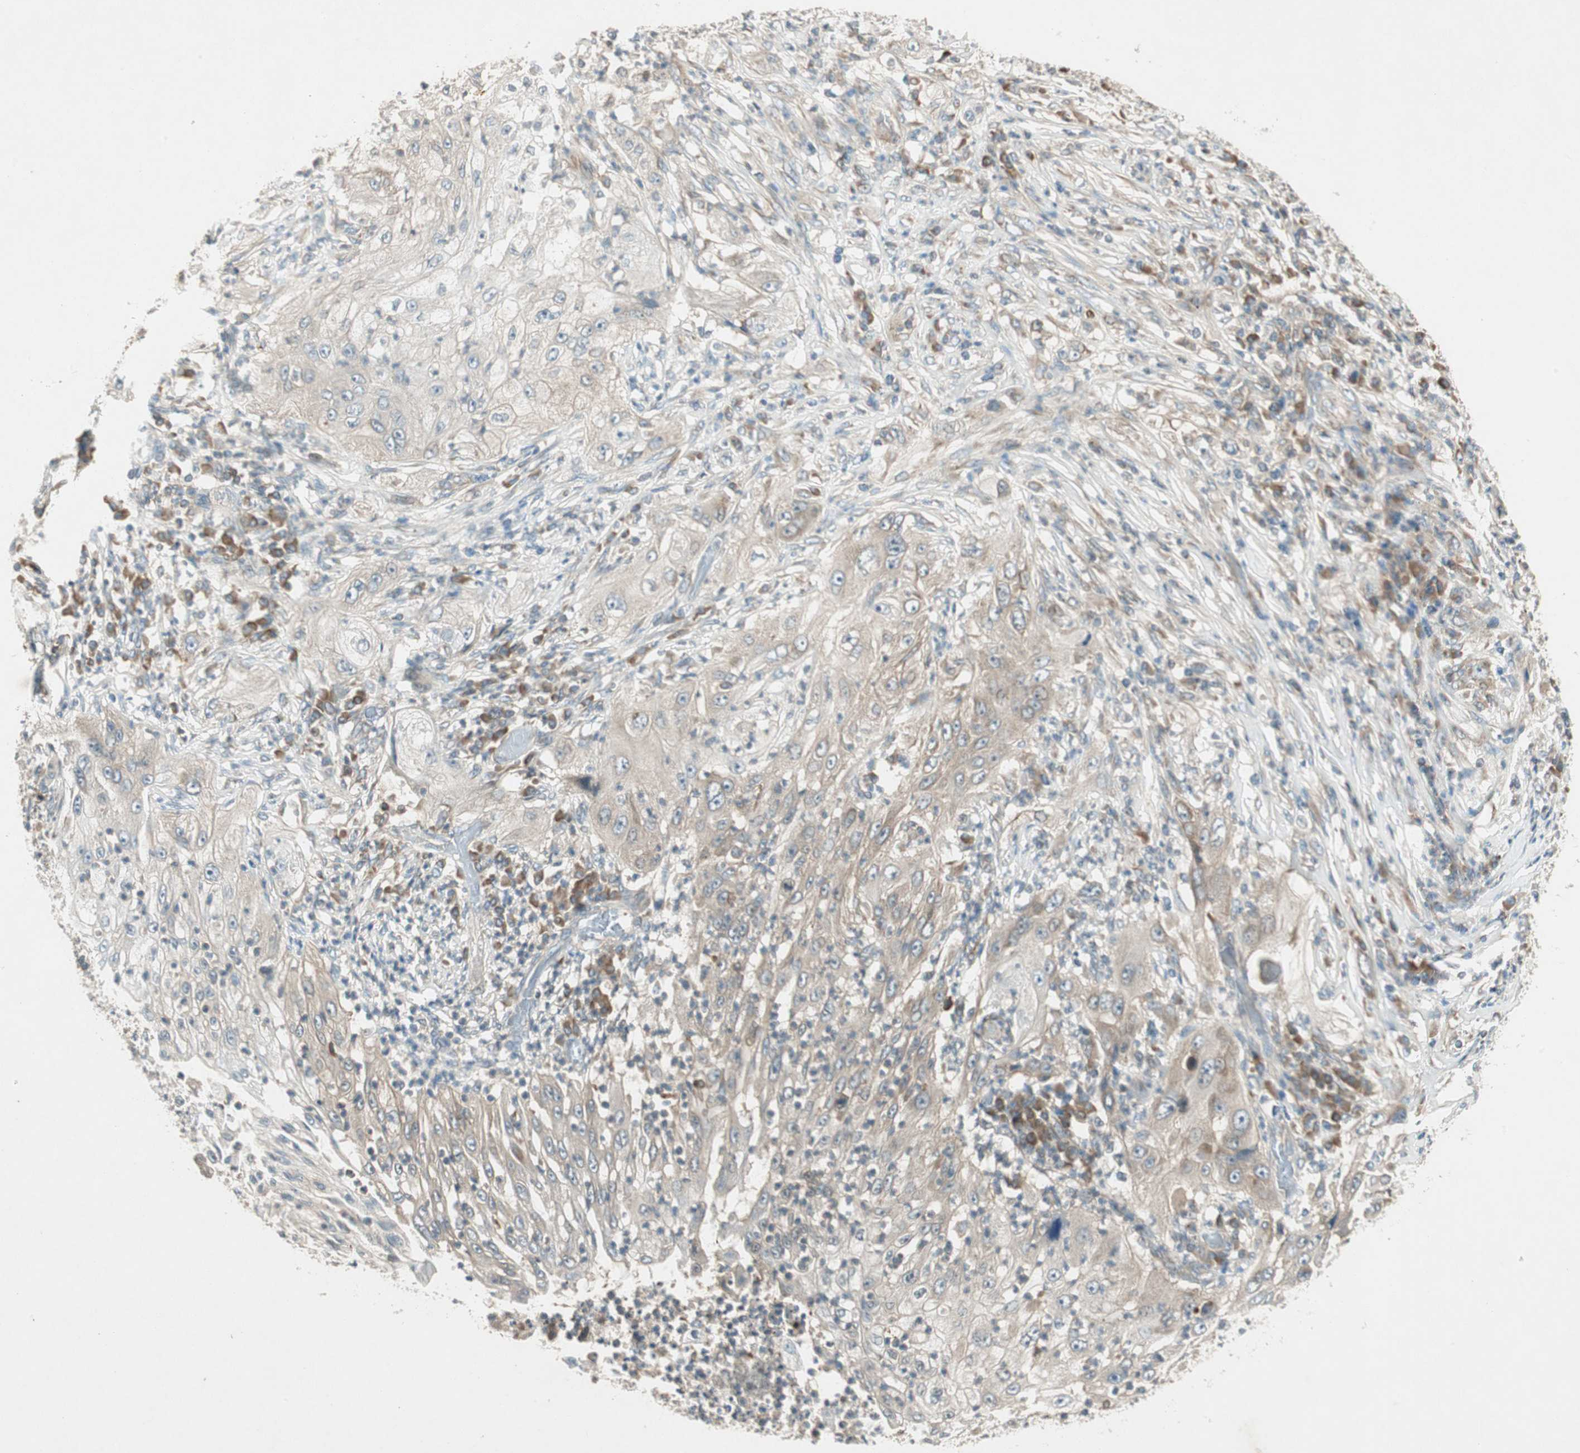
{"staining": {"intensity": "weak", "quantity": ">75%", "location": "cytoplasmic/membranous"}, "tissue": "lung cancer", "cell_type": "Tumor cells", "image_type": "cancer", "snomed": [{"axis": "morphology", "description": "Inflammation, NOS"}, {"axis": "morphology", "description": "Squamous cell carcinoma, NOS"}, {"axis": "topography", "description": "Lymph node"}, {"axis": "topography", "description": "Soft tissue"}, {"axis": "topography", "description": "Lung"}], "caption": "Protein expression analysis of lung cancer (squamous cell carcinoma) reveals weak cytoplasmic/membranous positivity in about >75% of tumor cells. The protein of interest is shown in brown color, while the nuclei are stained blue.", "gene": "CHADL", "patient": {"sex": "male", "age": 66}}